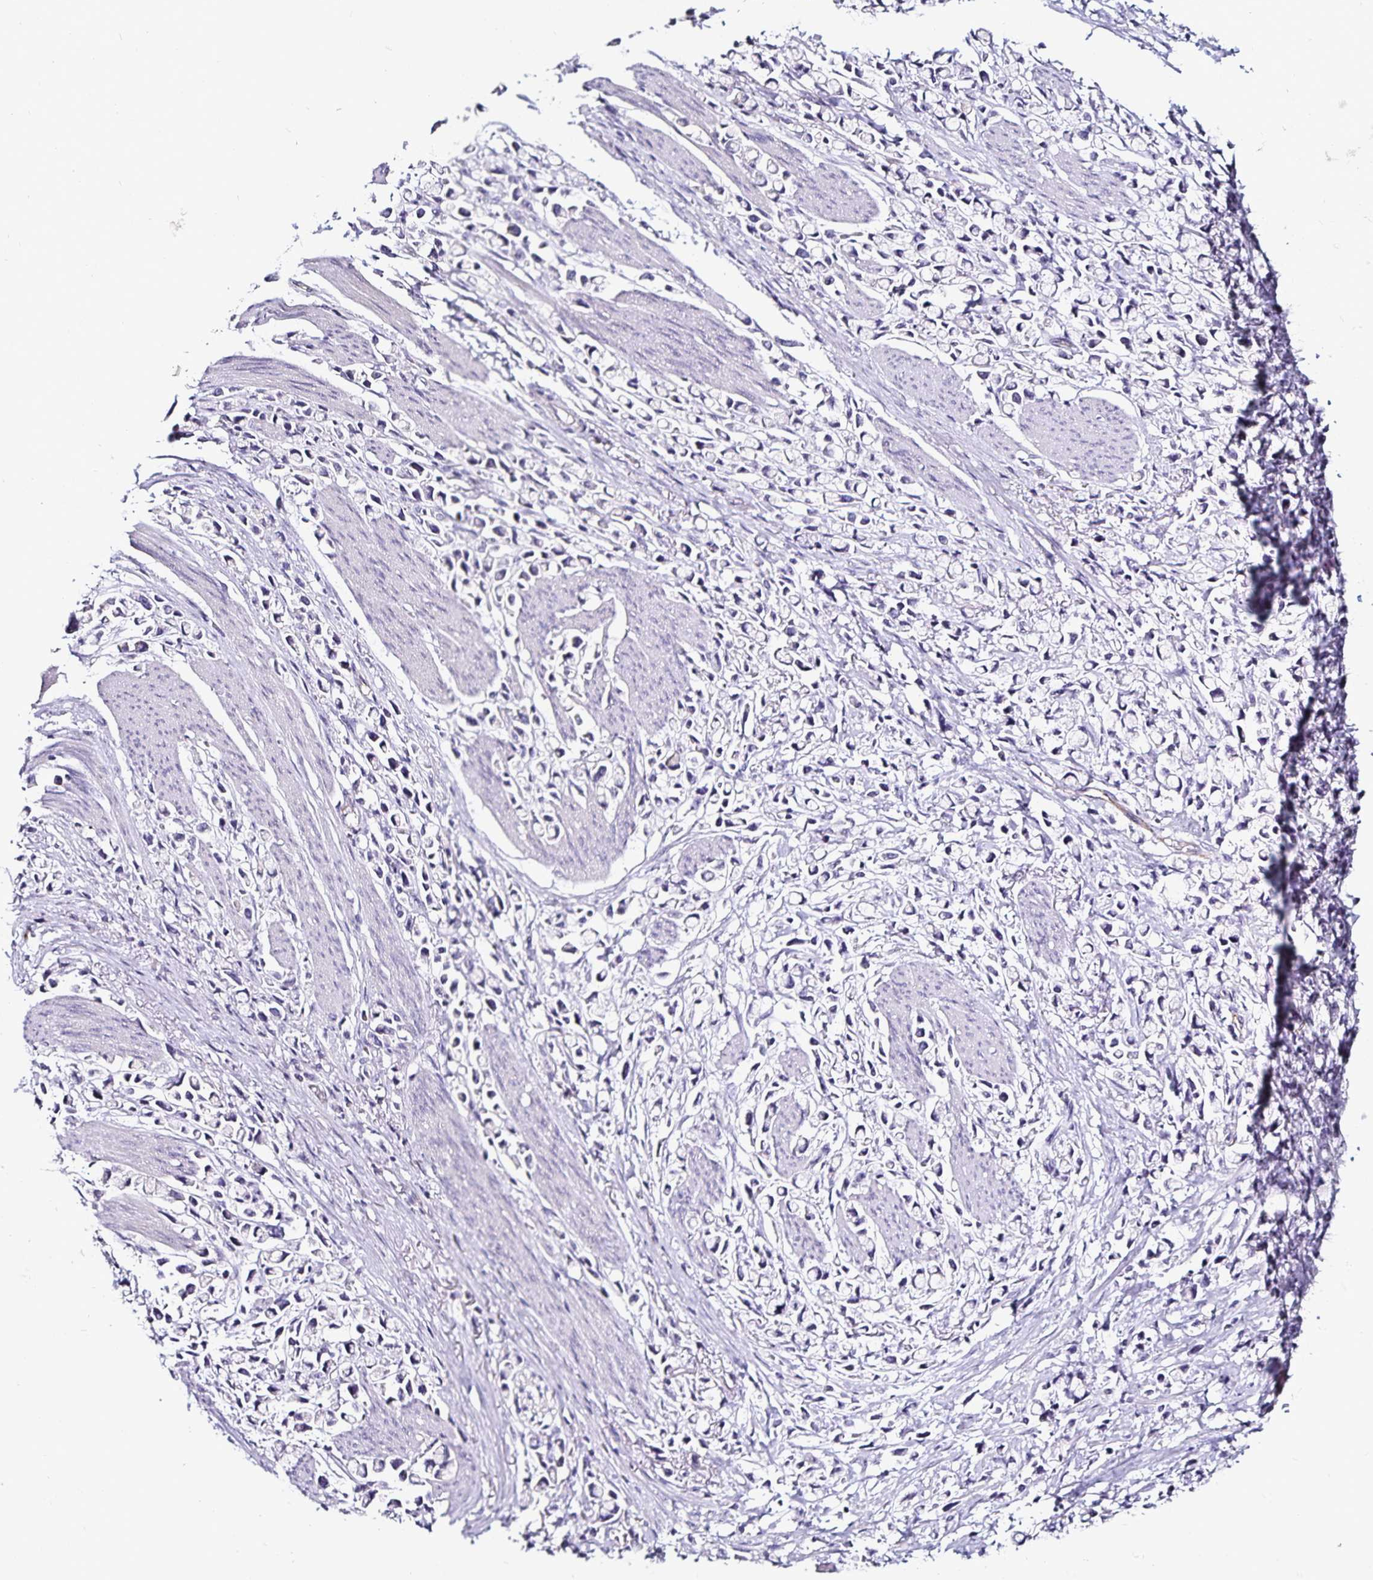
{"staining": {"intensity": "negative", "quantity": "none", "location": "none"}, "tissue": "stomach cancer", "cell_type": "Tumor cells", "image_type": "cancer", "snomed": [{"axis": "morphology", "description": "Adenocarcinoma, NOS"}, {"axis": "topography", "description": "Stomach"}], "caption": "Stomach adenocarcinoma stained for a protein using IHC exhibits no expression tumor cells.", "gene": "TSPAN7", "patient": {"sex": "female", "age": 81}}